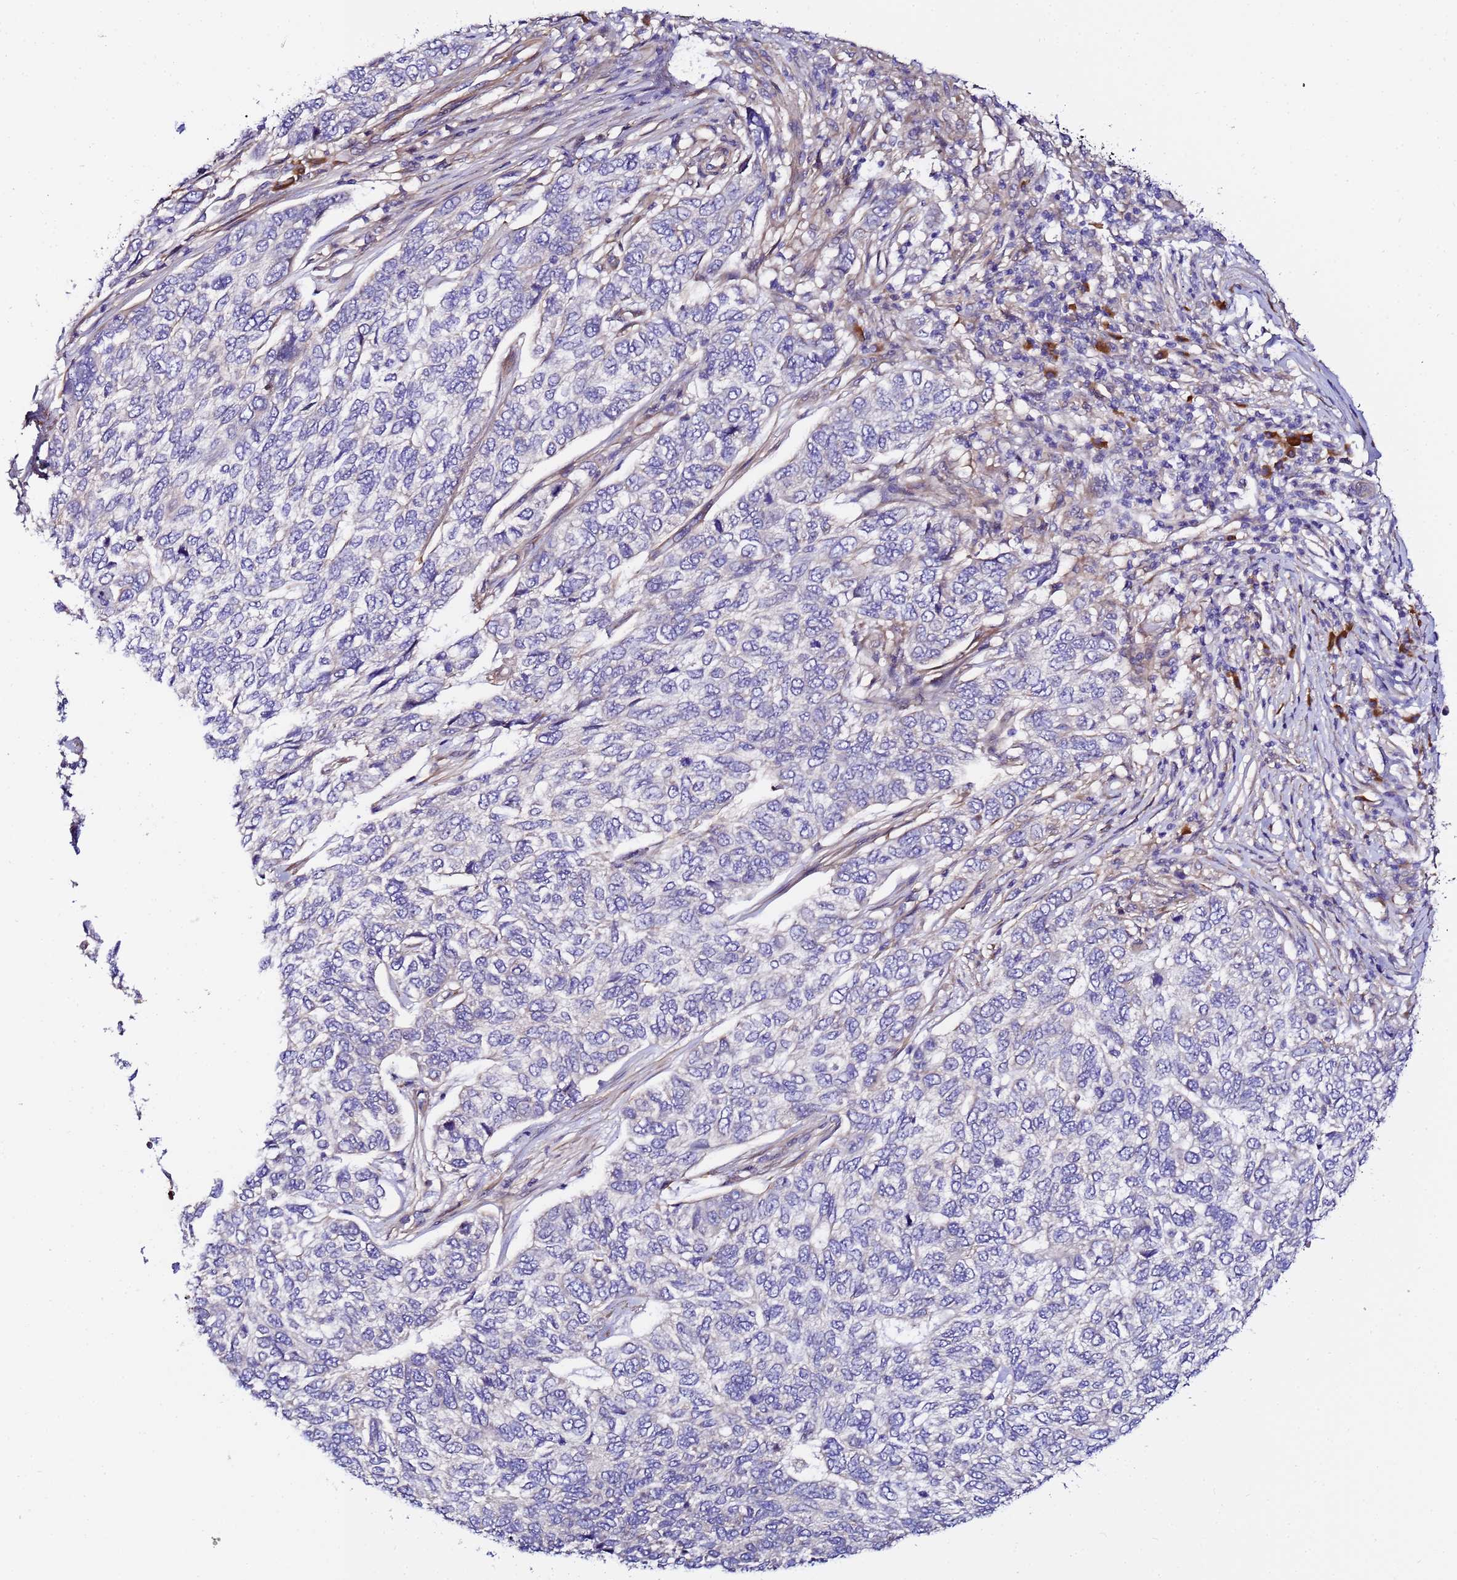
{"staining": {"intensity": "negative", "quantity": "none", "location": "none"}, "tissue": "skin cancer", "cell_type": "Tumor cells", "image_type": "cancer", "snomed": [{"axis": "morphology", "description": "Basal cell carcinoma"}, {"axis": "topography", "description": "Skin"}], "caption": "Human skin cancer (basal cell carcinoma) stained for a protein using IHC demonstrates no positivity in tumor cells.", "gene": "JRKL", "patient": {"sex": "female", "age": 65}}